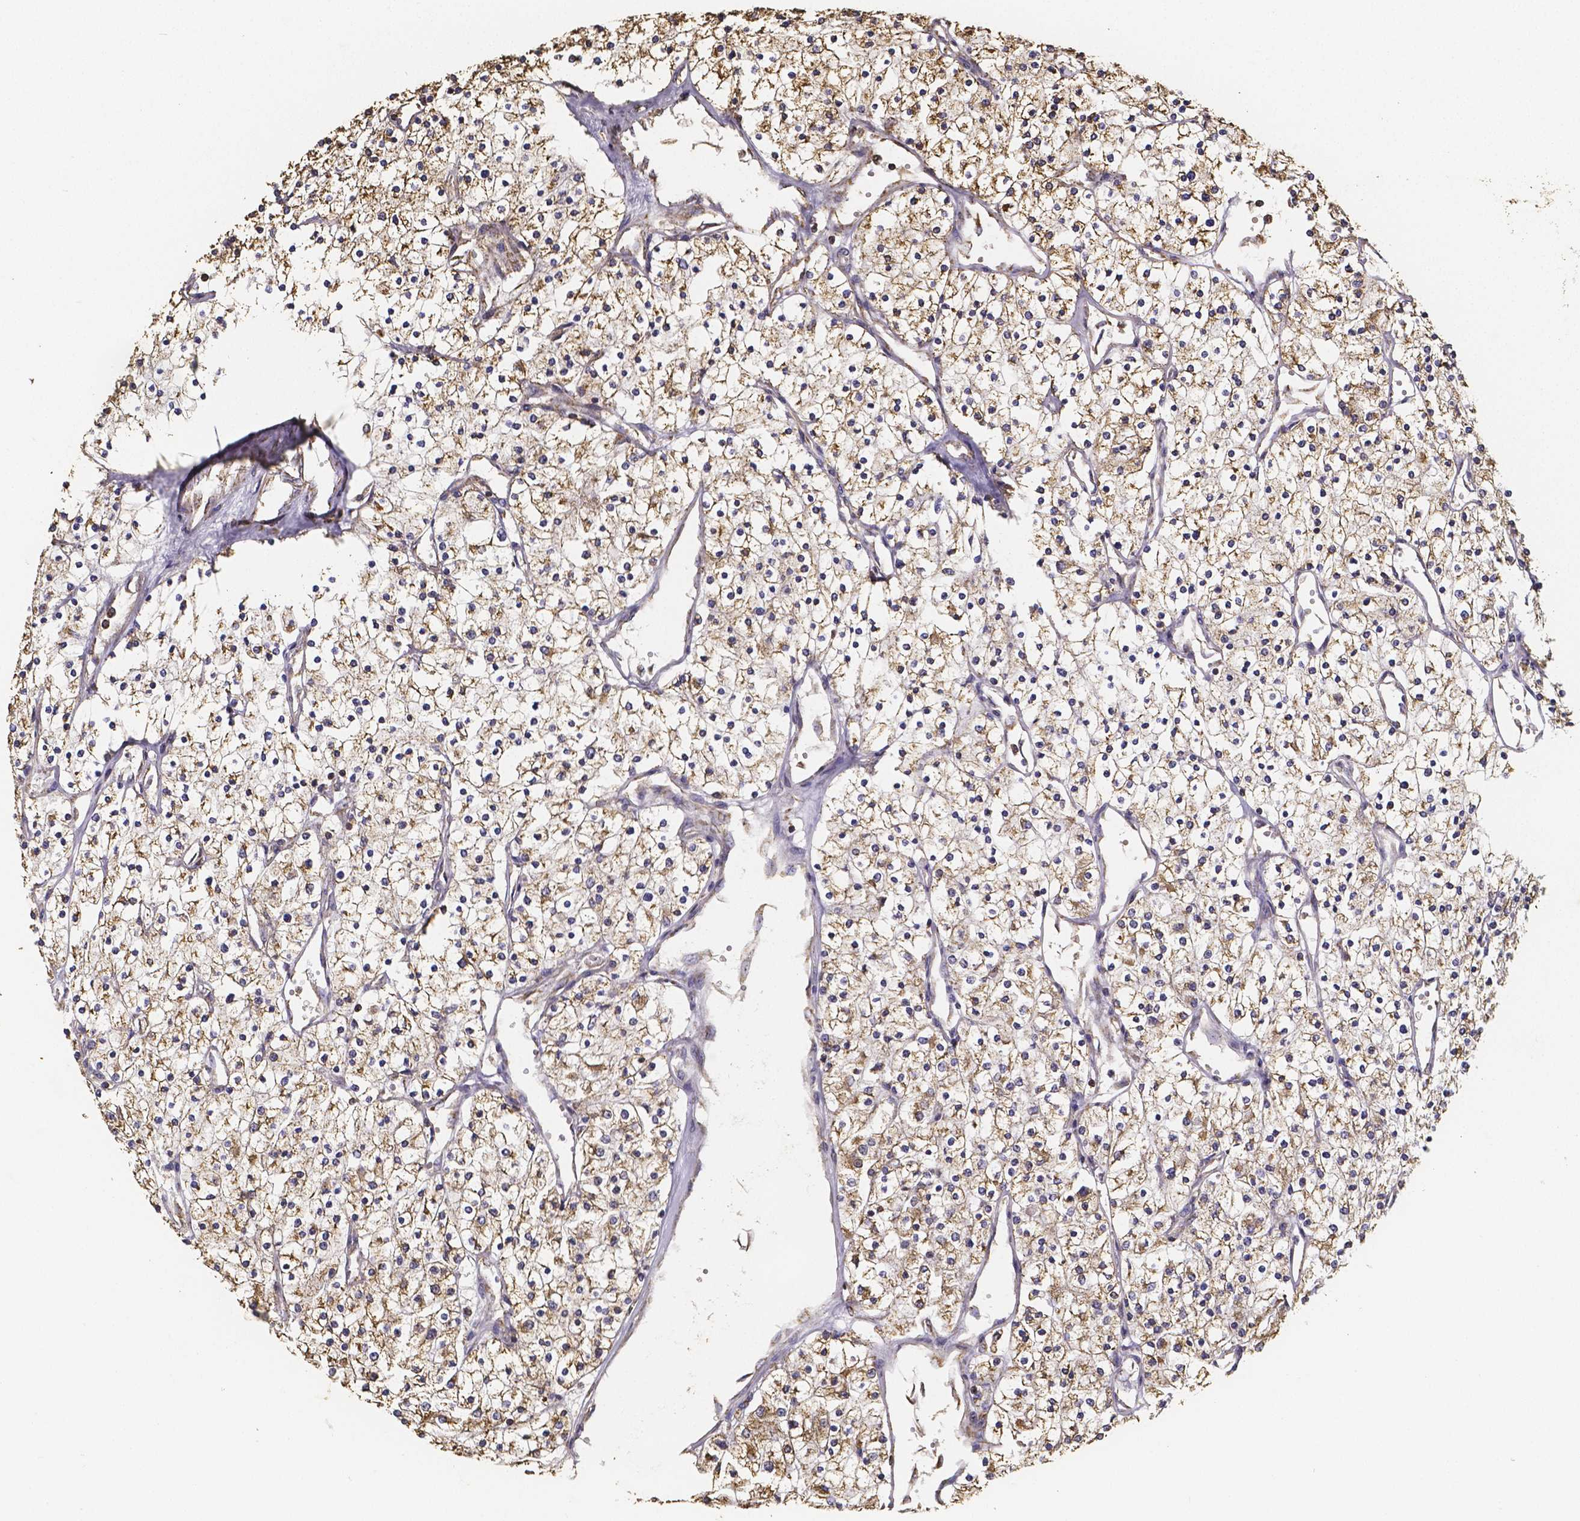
{"staining": {"intensity": "moderate", "quantity": ">75%", "location": "cytoplasmic/membranous"}, "tissue": "renal cancer", "cell_type": "Tumor cells", "image_type": "cancer", "snomed": [{"axis": "morphology", "description": "Adenocarcinoma, NOS"}, {"axis": "topography", "description": "Kidney"}], "caption": "Immunohistochemistry photomicrograph of renal adenocarcinoma stained for a protein (brown), which demonstrates medium levels of moderate cytoplasmic/membranous staining in approximately >75% of tumor cells.", "gene": "SLC35D2", "patient": {"sex": "male", "age": 80}}